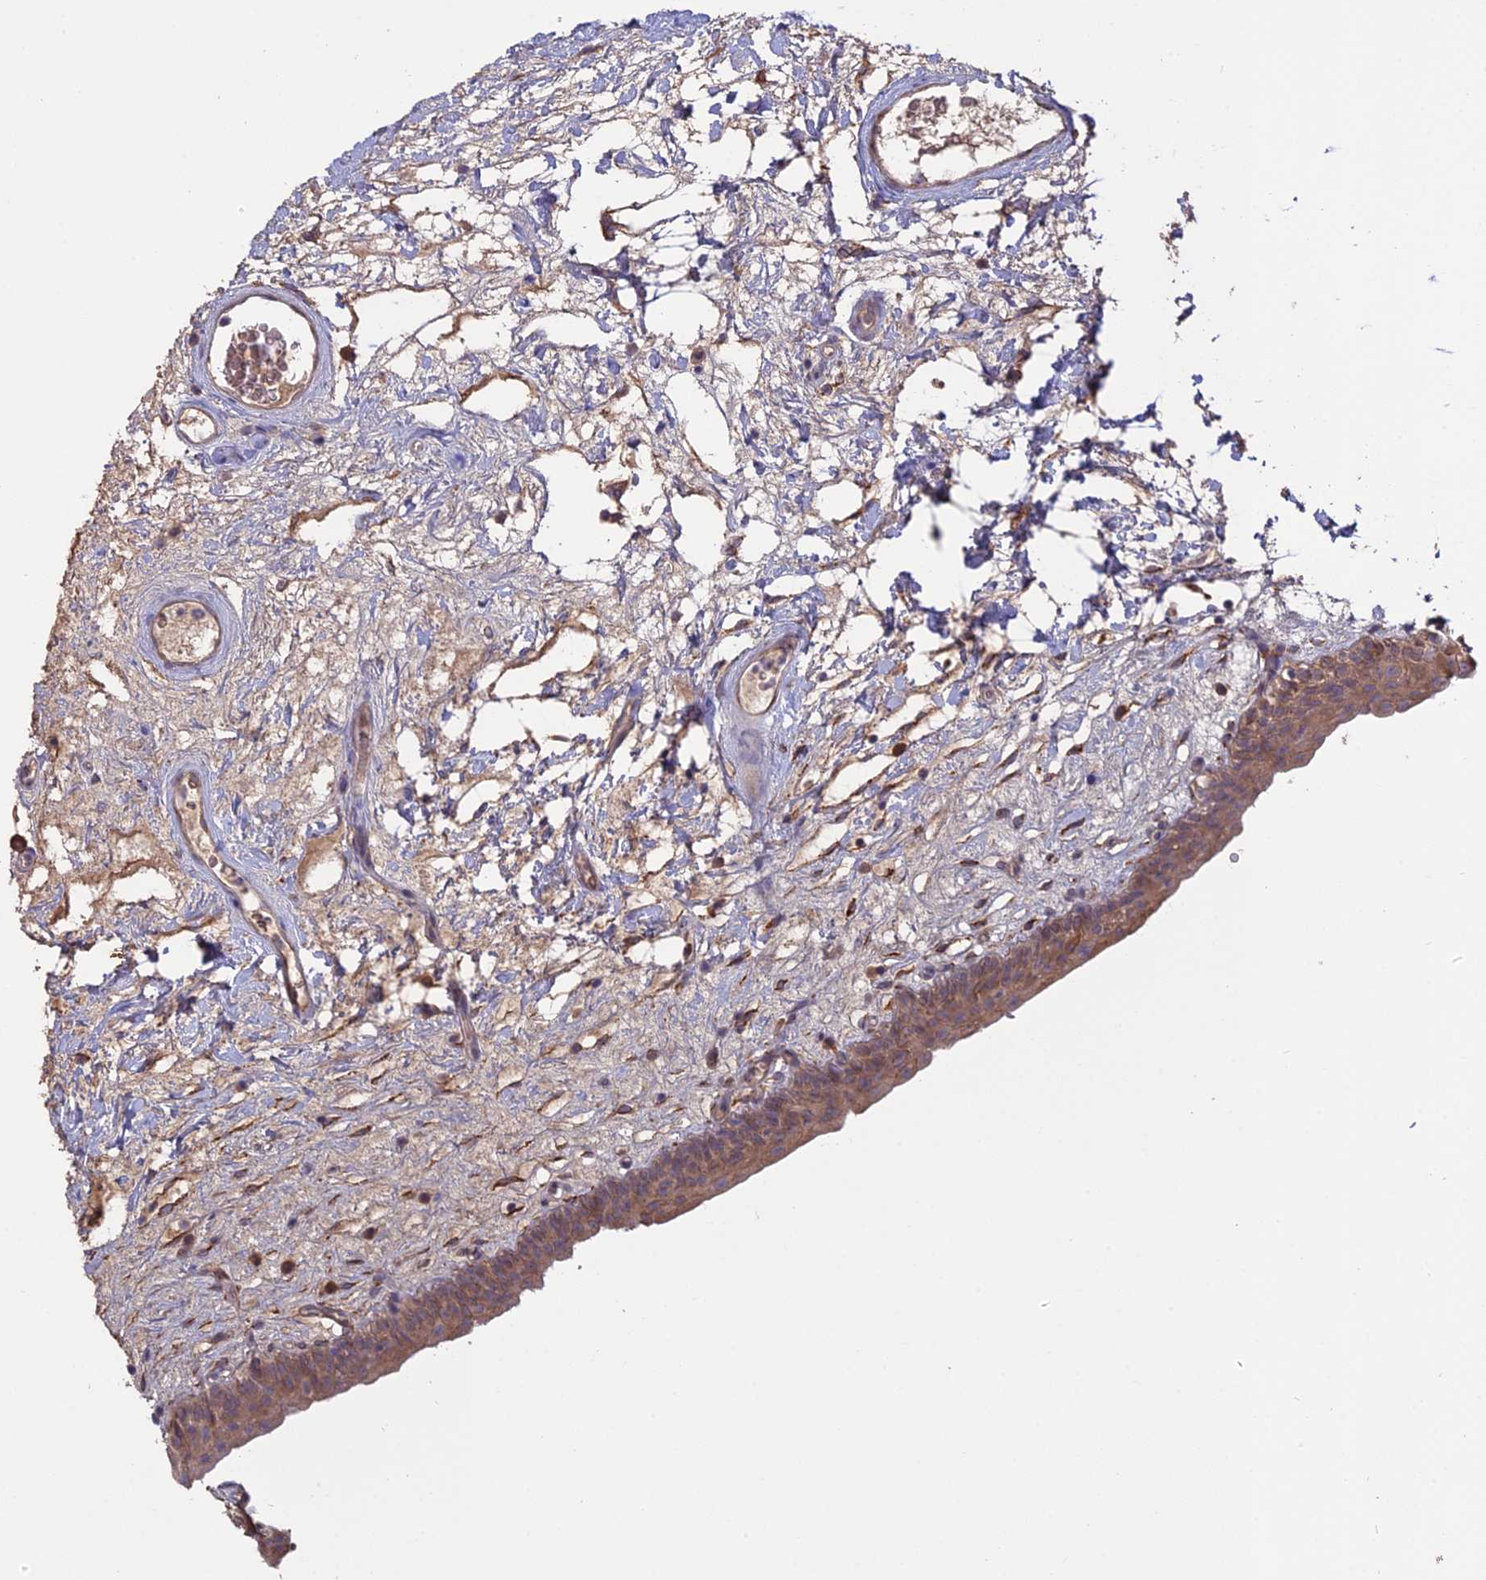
{"staining": {"intensity": "moderate", "quantity": "25%-75%", "location": "cytoplasmic/membranous"}, "tissue": "urinary bladder", "cell_type": "Urothelial cells", "image_type": "normal", "snomed": [{"axis": "morphology", "description": "Normal tissue, NOS"}, {"axis": "topography", "description": "Urinary bladder"}], "caption": "A brown stain highlights moderate cytoplasmic/membranous expression of a protein in urothelial cells of unremarkable human urinary bladder. (IHC, brightfield microscopy, high magnification).", "gene": "PPIC", "patient": {"sex": "male", "age": 83}}